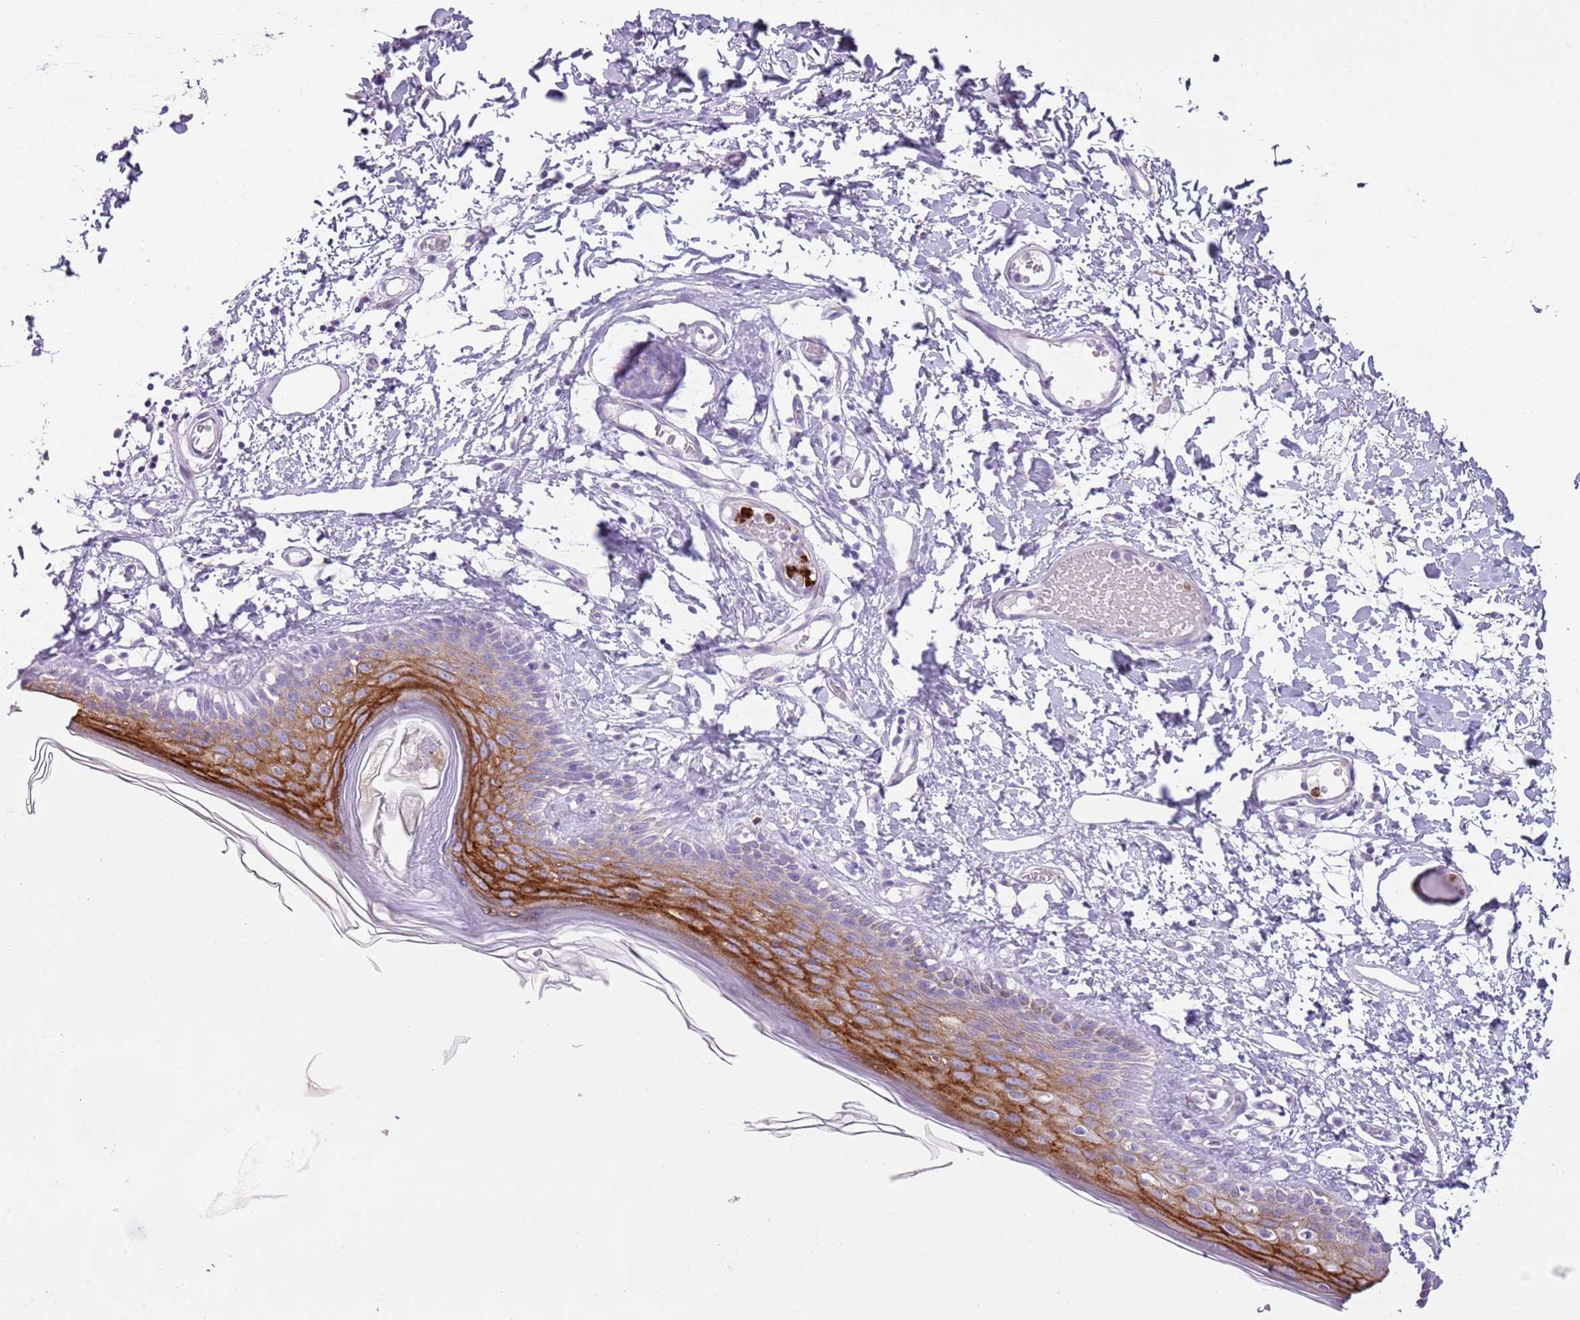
{"staining": {"intensity": "strong", "quantity": "<25%", "location": "cytoplasmic/membranous"}, "tissue": "skin", "cell_type": "Epidermal cells", "image_type": "normal", "snomed": [{"axis": "morphology", "description": "Normal tissue, NOS"}, {"axis": "topography", "description": "Adipose tissue"}, {"axis": "topography", "description": "Vascular tissue"}, {"axis": "topography", "description": "Vulva"}, {"axis": "topography", "description": "Peripheral nerve tissue"}], "caption": "Protein staining of normal skin displays strong cytoplasmic/membranous staining in approximately <25% of epidermal cells.", "gene": "CD177", "patient": {"sex": "female", "age": 86}}